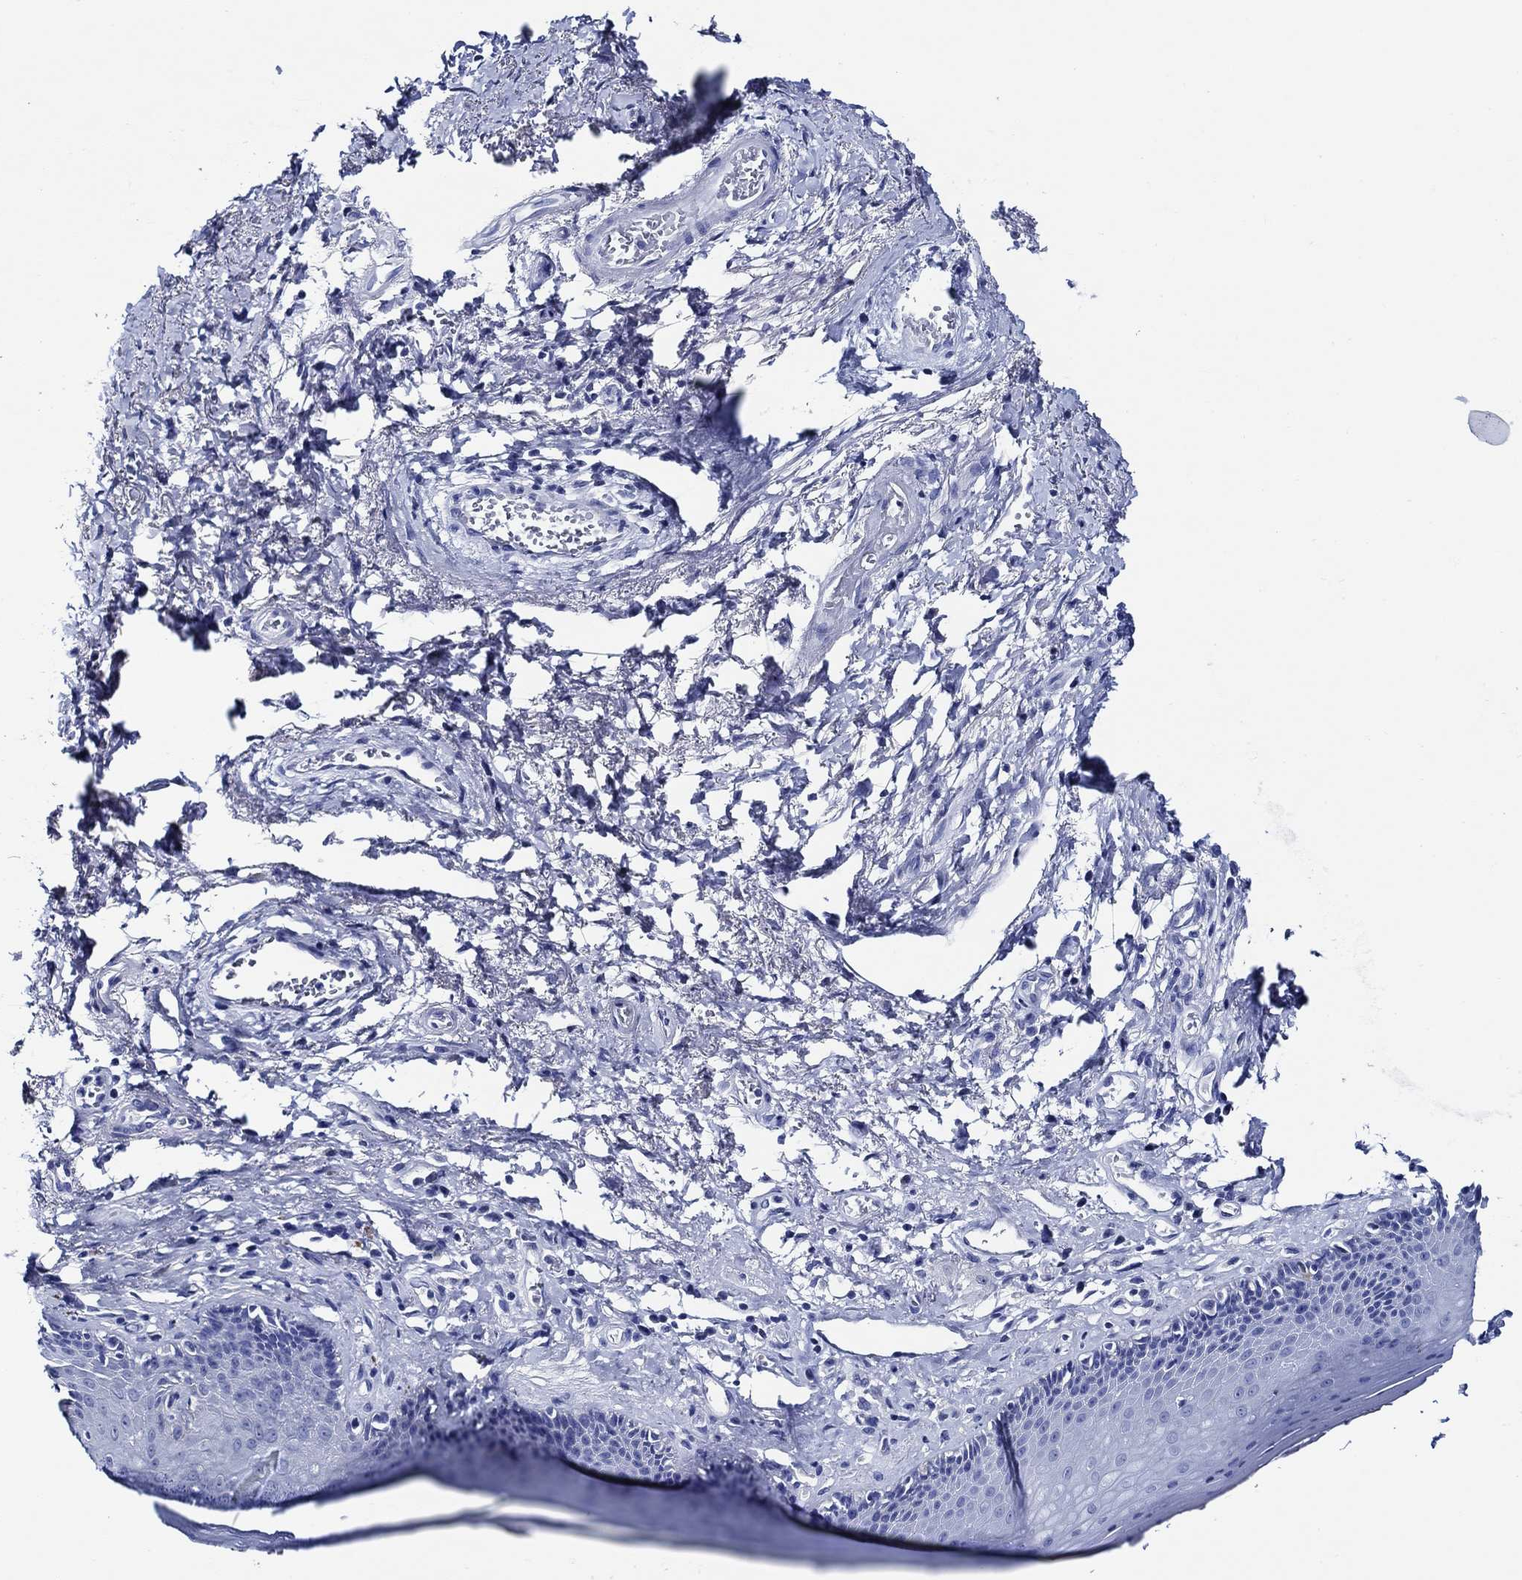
{"staining": {"intensity": "negative", "quantity": "none", "location": "none"}, "tissue": "skin", "cell_type": "Epidermal cells", "image_type": "normal", "snomed": [{"axis": "morphology", "description": "Normal tissue, NOS"}, {"axis": "morphology", "description": "Adenocarcinoma, NOS"}, {"axis": "topography", "description": "Rectum"}, {"axis": "topography", "description": "Anal"}], "caption": "An IHC micrograph of unremarkable skin is shown. There is no staining in epidermal cells of skin.", "gene": "WDR62", "patient": {"sex": "female", "age": 68}}